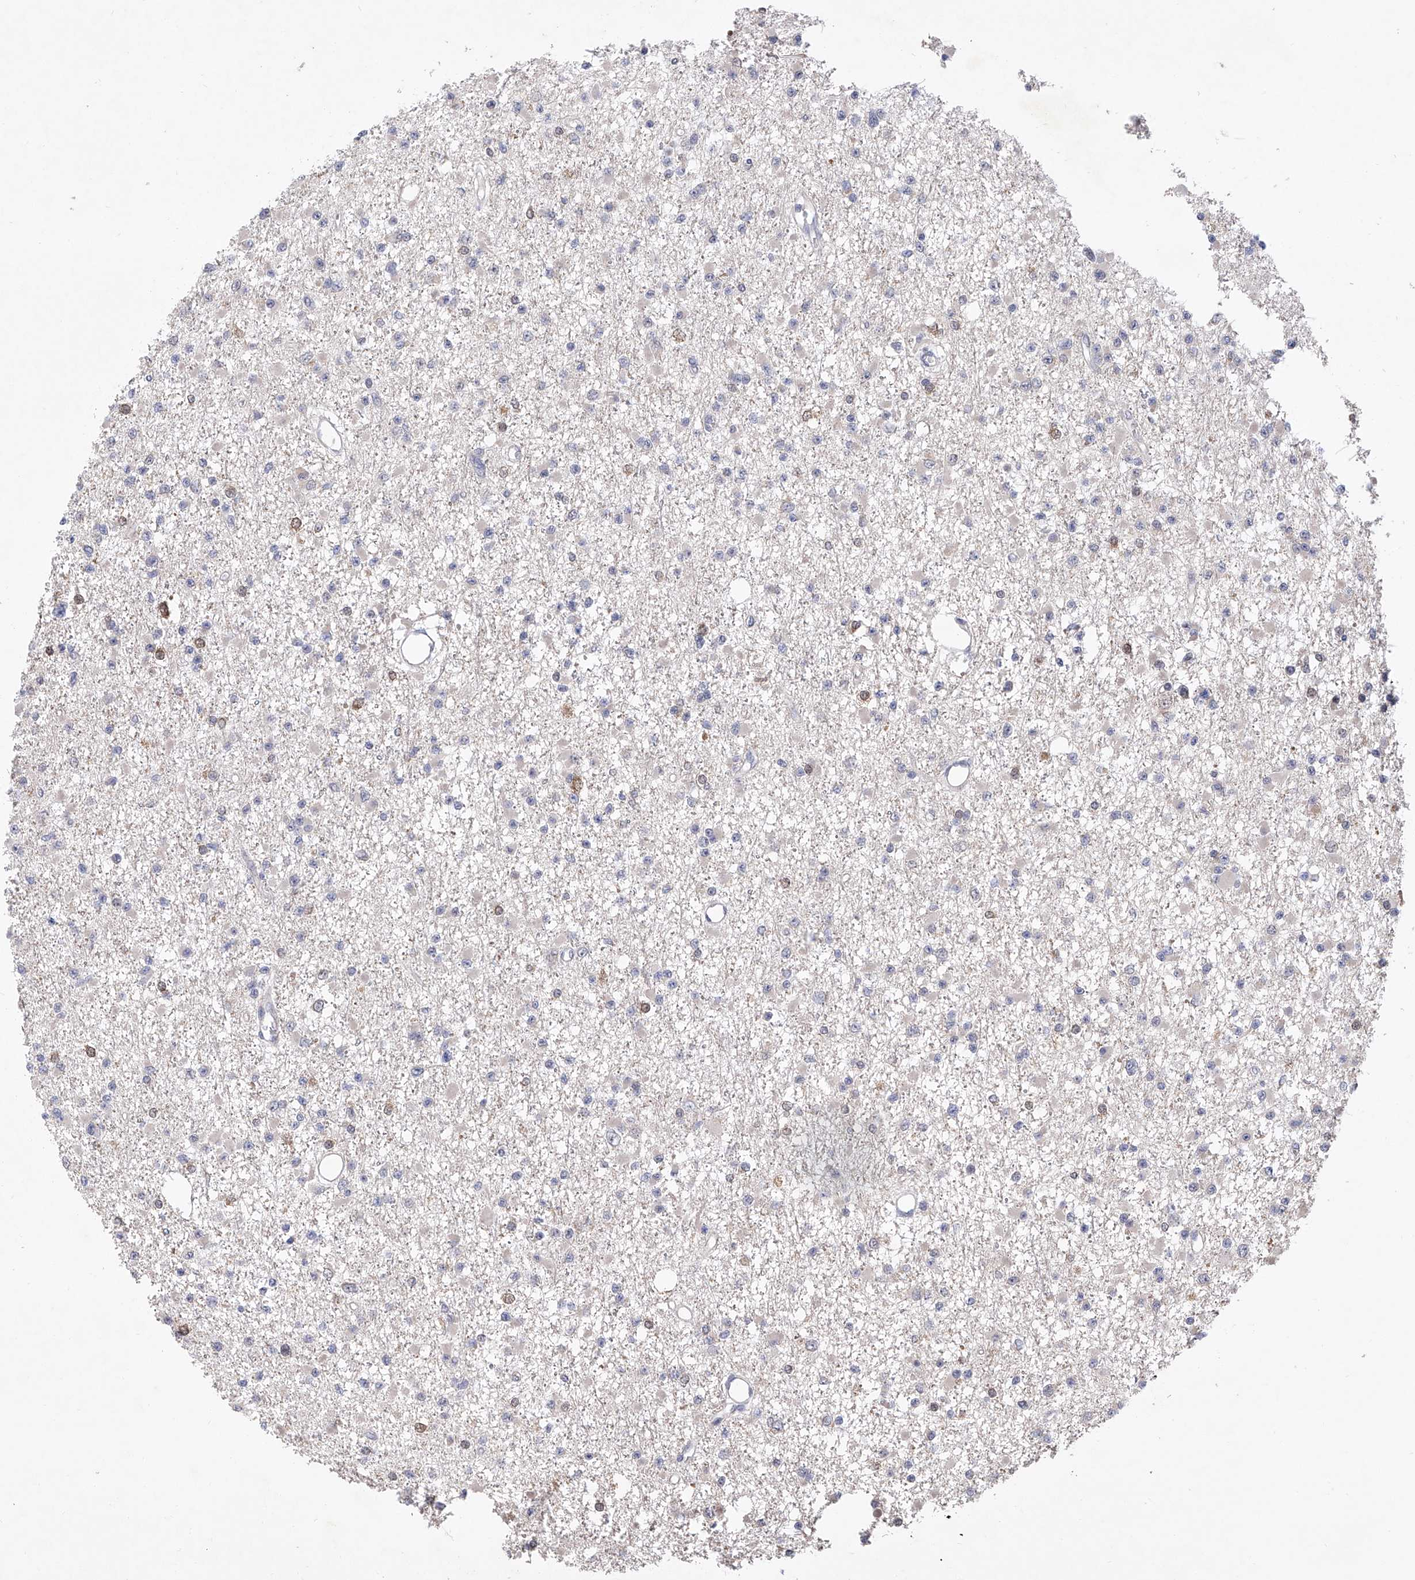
{"staining": {"intensity": "negative", "quantity": "none", "location": "none"}, "tissue": "glioma", "cell_type": "Tumor cells", "image_type": "cancer", "snomed": [{"axis": "morphology", "description": "Glioma, malignant, Low grade"}, {"axis": "topography", "description": "Brain"}], "caption": "Immunohistochemistry of human glioma exhibits no expression in tumor cells. Brightfield microscopy of immunohistochemistry (IHC) stained with DAB (3,3'-diaminobenzidine) (brown) and hematoxylin (blue), captured at high magnification.", "gene": "USP45", "patient": {"sex": "female", "age": 22}}